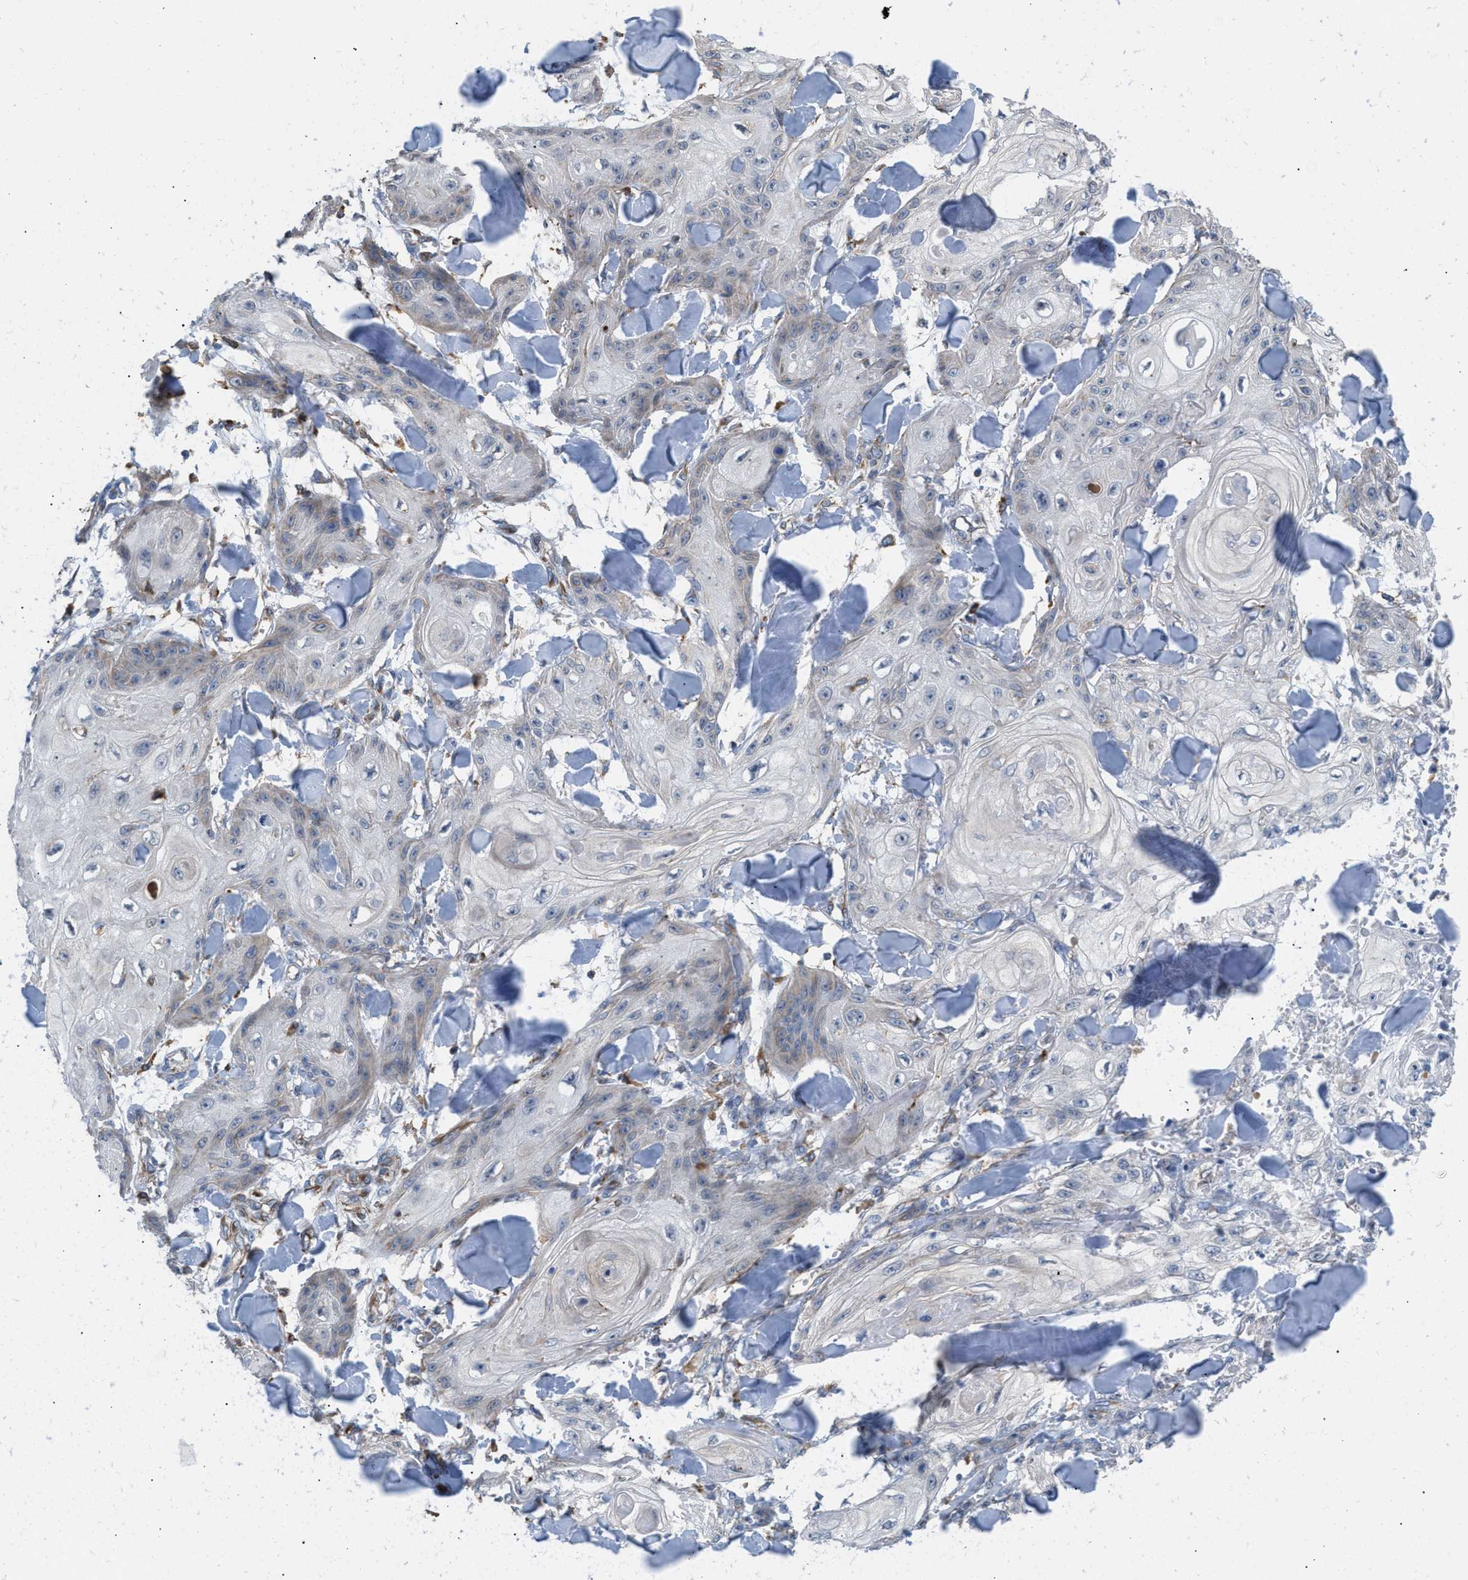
{"staining": {"intensity": "negative", "quantity": "none", "location": "none"}, "tissue": "skin cancer", "cell_type": "Tumor cells", "image_type": "cancer", "snomed": [{"axis": "morphology", "description": "Squamous cell carcinoma, NOS"}, {"axis": "topography", "description": "Skin"}], "caption": "Protein analysis of skin squamous cell carcinoma shows no significant expression in tumor cells.", "gene": "SLC10A3", "patient": {"sex": "male", "age": 74}}